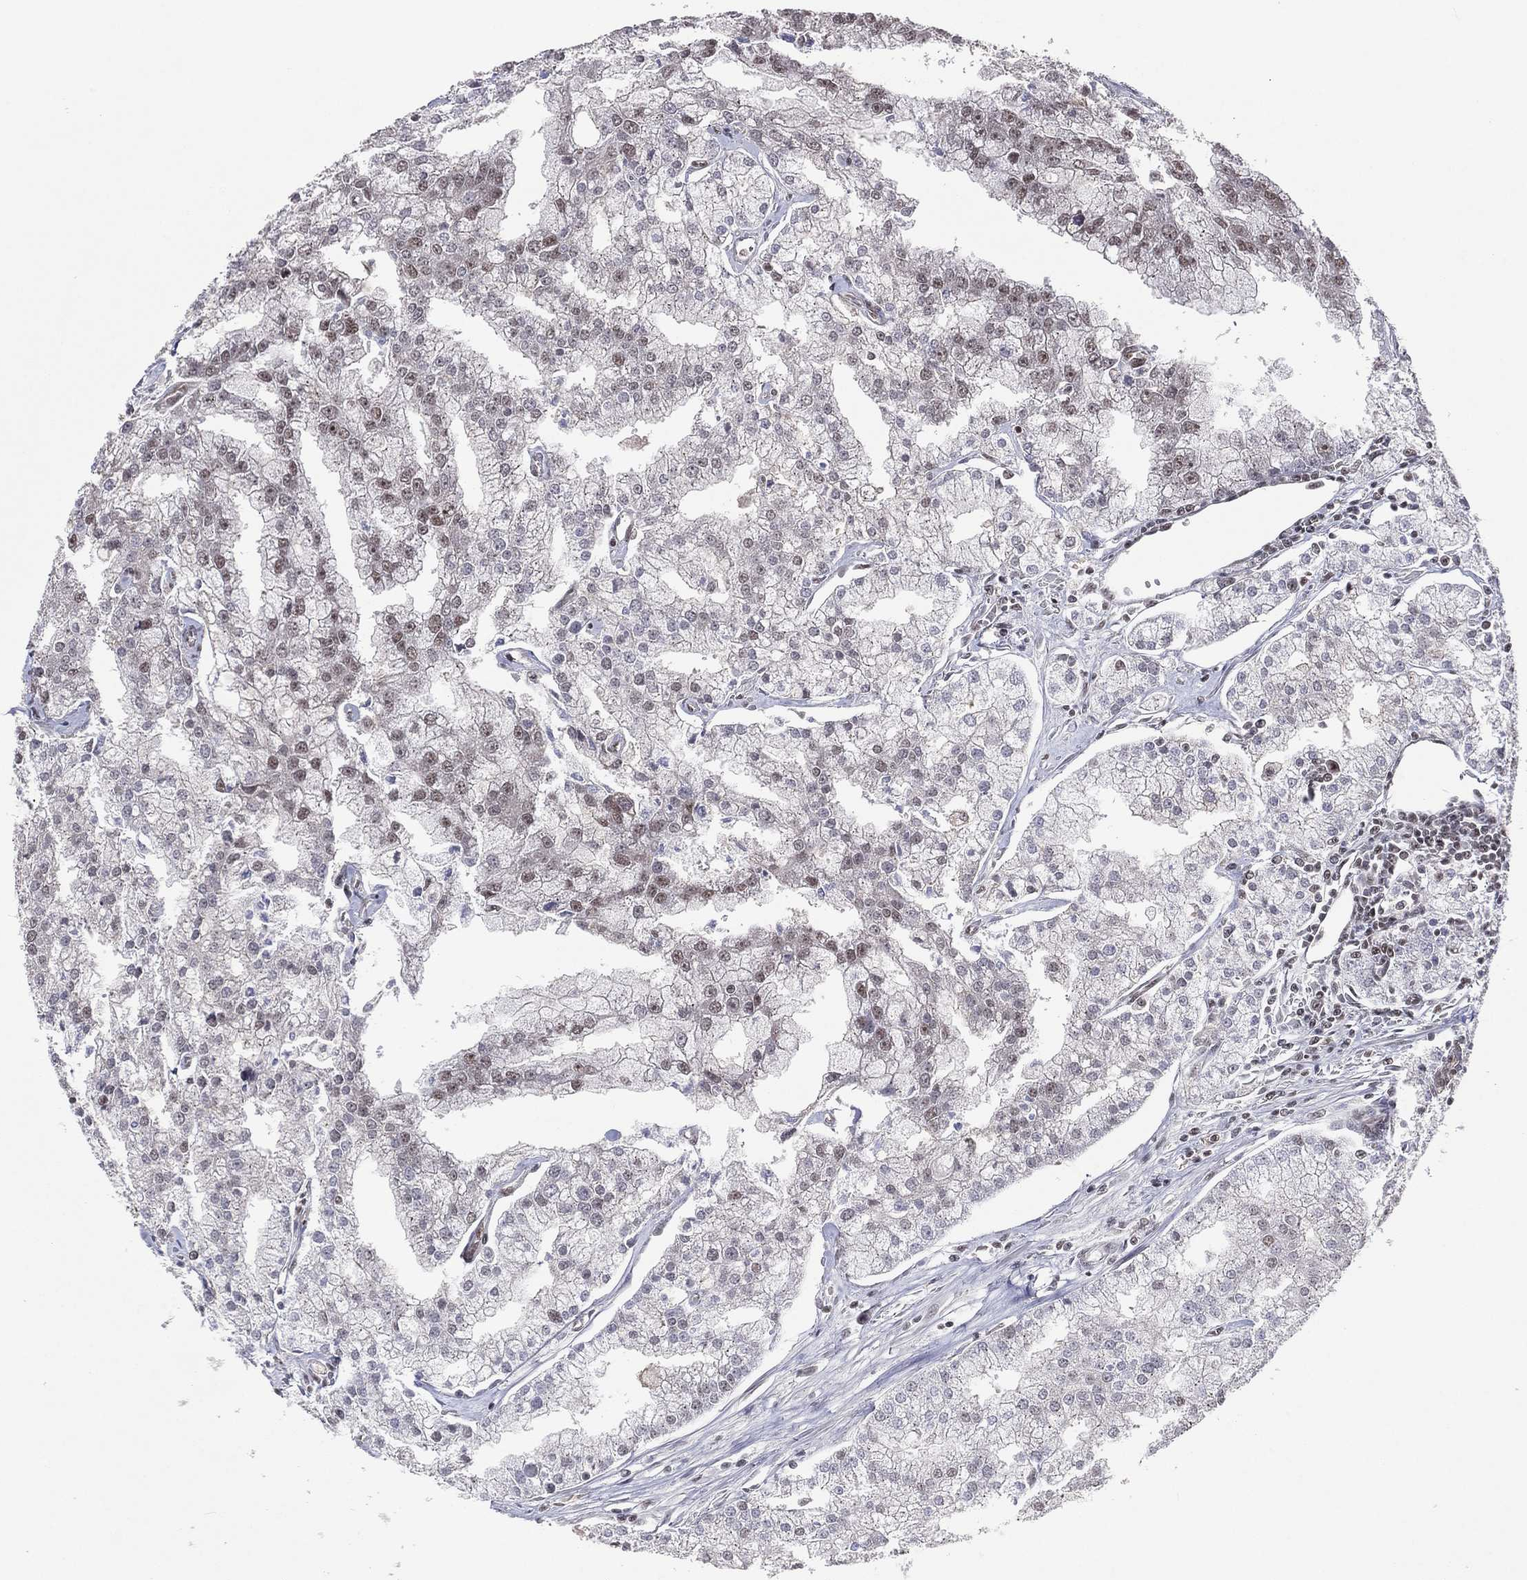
{"staining": {"intensity": "moderate", "quantity": "<25%", "location": "nuclear"}, "tissue": "prostate cancer", "cell_type": "Tumor cells", "image_type": "cancer", "snomed": [{"axis": "morphology", "description": "Adenocarcinoma, NOS"}, {"axis": "topography", "description": "Prostate"}], "caption": "Immunohistochemistry of human prostate adenocarcinoma exhibits low levels of moderate nuclear staining in about <25% of tumor cells. (DAB (3,3'-diaminobenzidine) IHC with brightfield microscopy, high magnification).", "gene": "GPALPP1", "patient": {"sex": "male", "age": 70}}